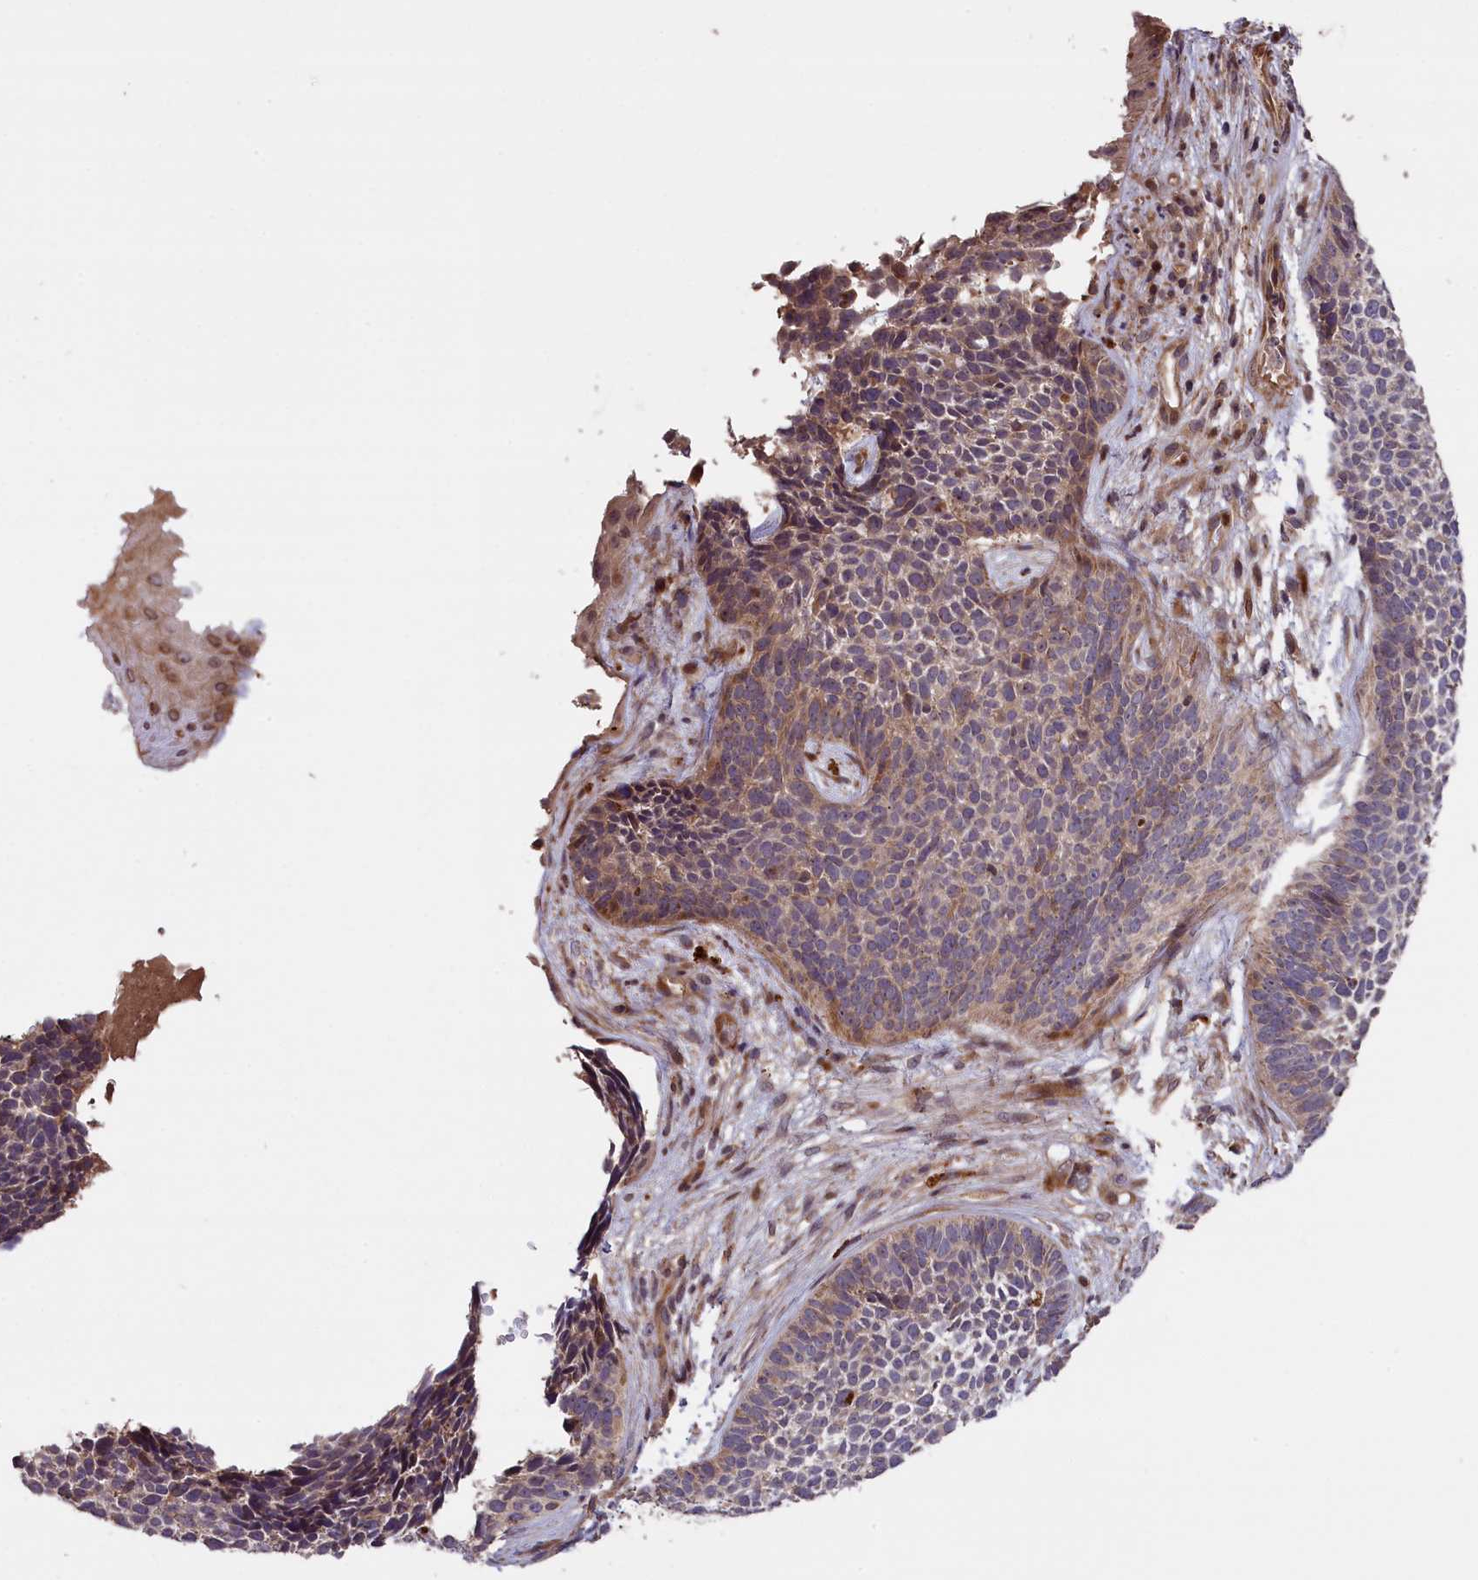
{"staining": {"intensity": "weak", "quantity": "25%-75%", "location": "cytoplasmic/membranous"}, "tissue": "skin cancer", "cell_type": "Tumor cells", "image_type": "cancer", "snomed": [{"axis": "morphology", "description": "Basal cell carcinoma"}, {"axis": "topography", "description": "Skin"}], "caption": "Immunohistochemical staining of human basal cell carcinoma (skin) displays low levels of weak cytoplasmic/membranous protein staining in approximately 25%-75% of tumor cells.", "gene": "DNAJB9", "patient": {"sex": "female", "age": 84}}